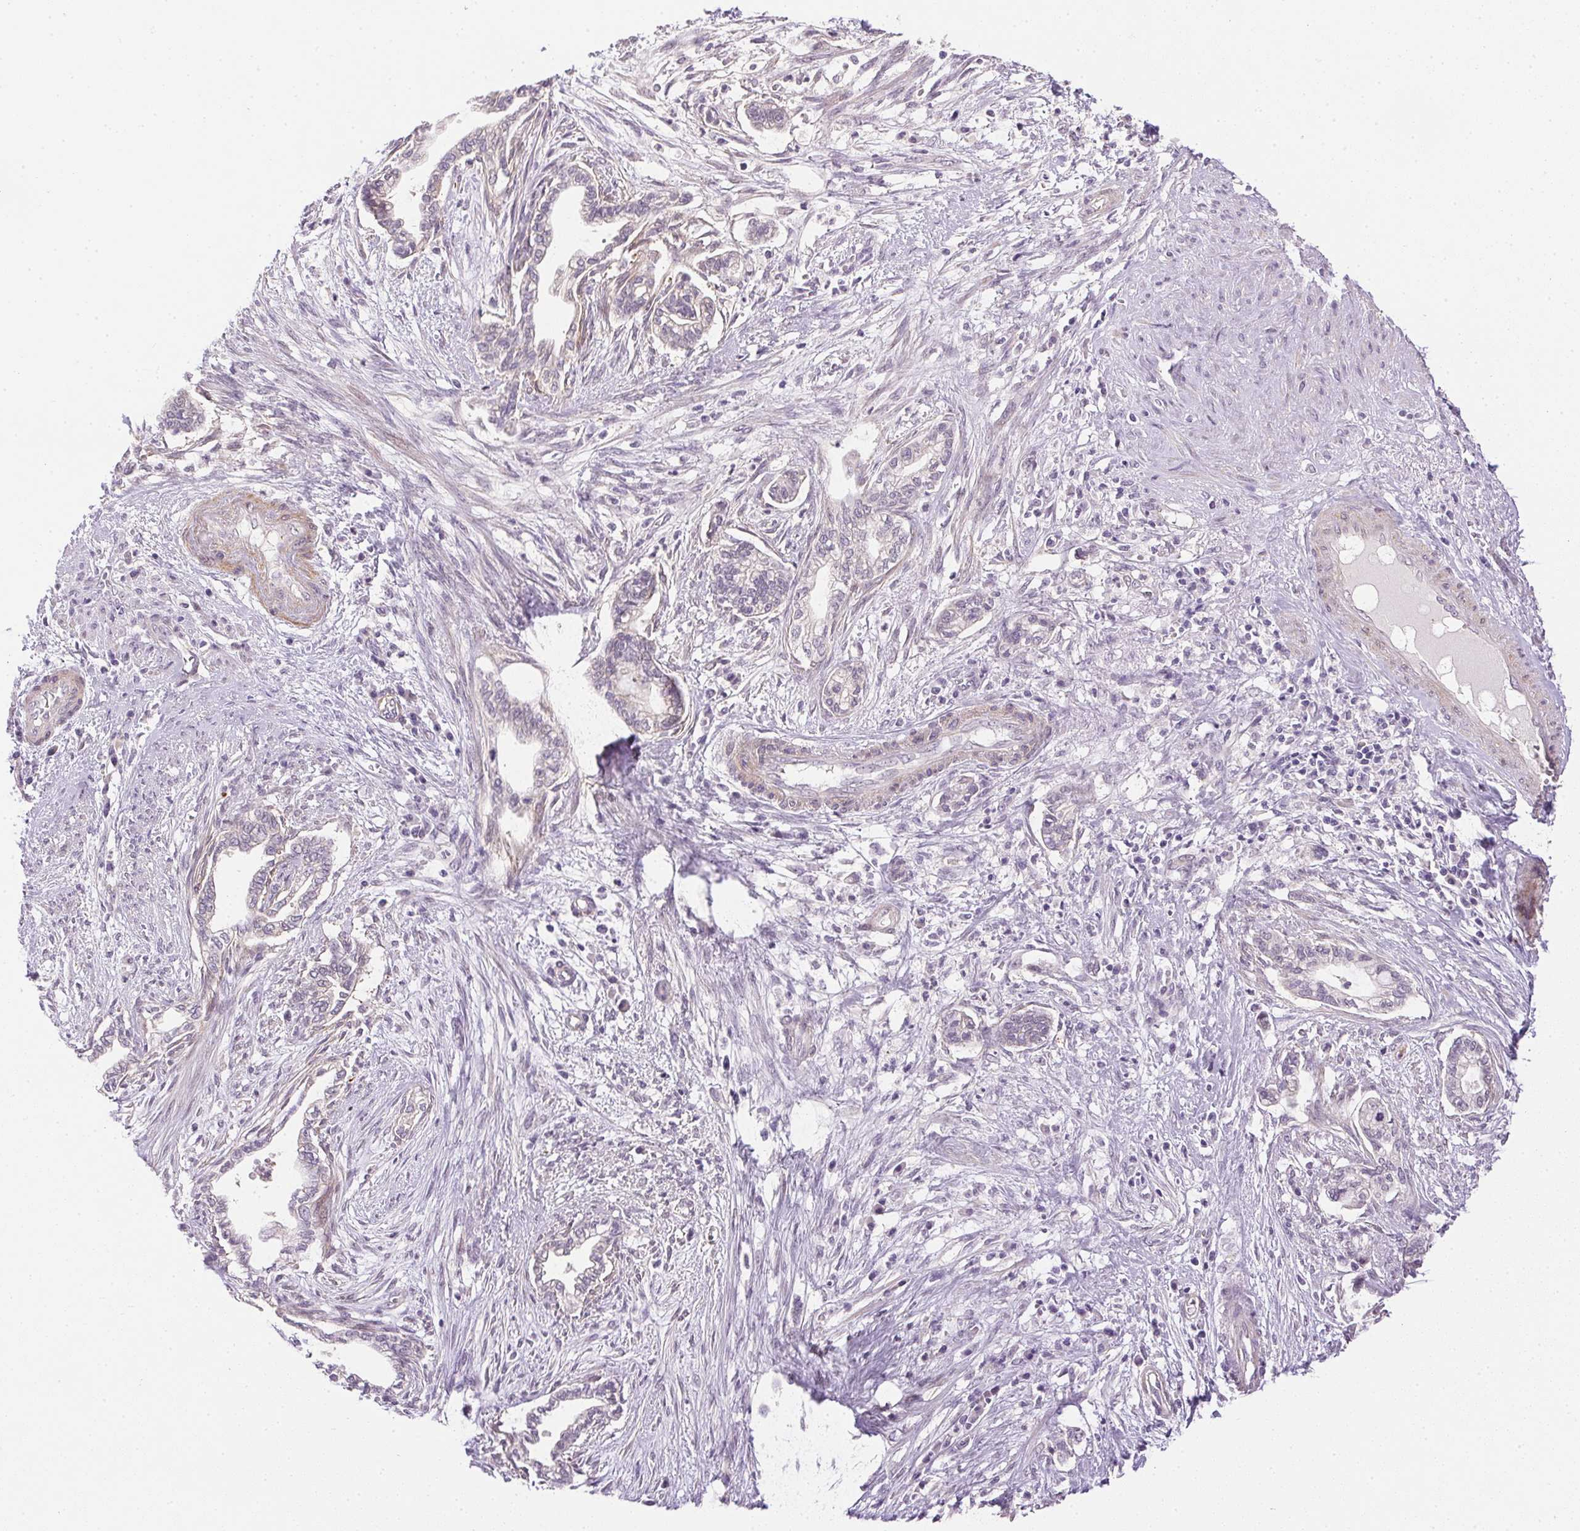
{"staining": {"intensity": "negative", "quantity": "none", "location": "none"}, "tissue": "cervical cancer", "cell_type": "Tumor cells", "image_type": "cancer", "snomed": [{"axis": "morphology", "description": "Adenocarcinoma, NOS"}, {"axis": "topography", "description": "Cervix"}], "caption": "Immunohistochemistry histopathology image of human cervical cancer (adenocarcinoma) stained for a protein (brown), which demonstrates no staining in tumor cells.", "gene": "PRL", "patient": {"sex": "female", "age": 62}}